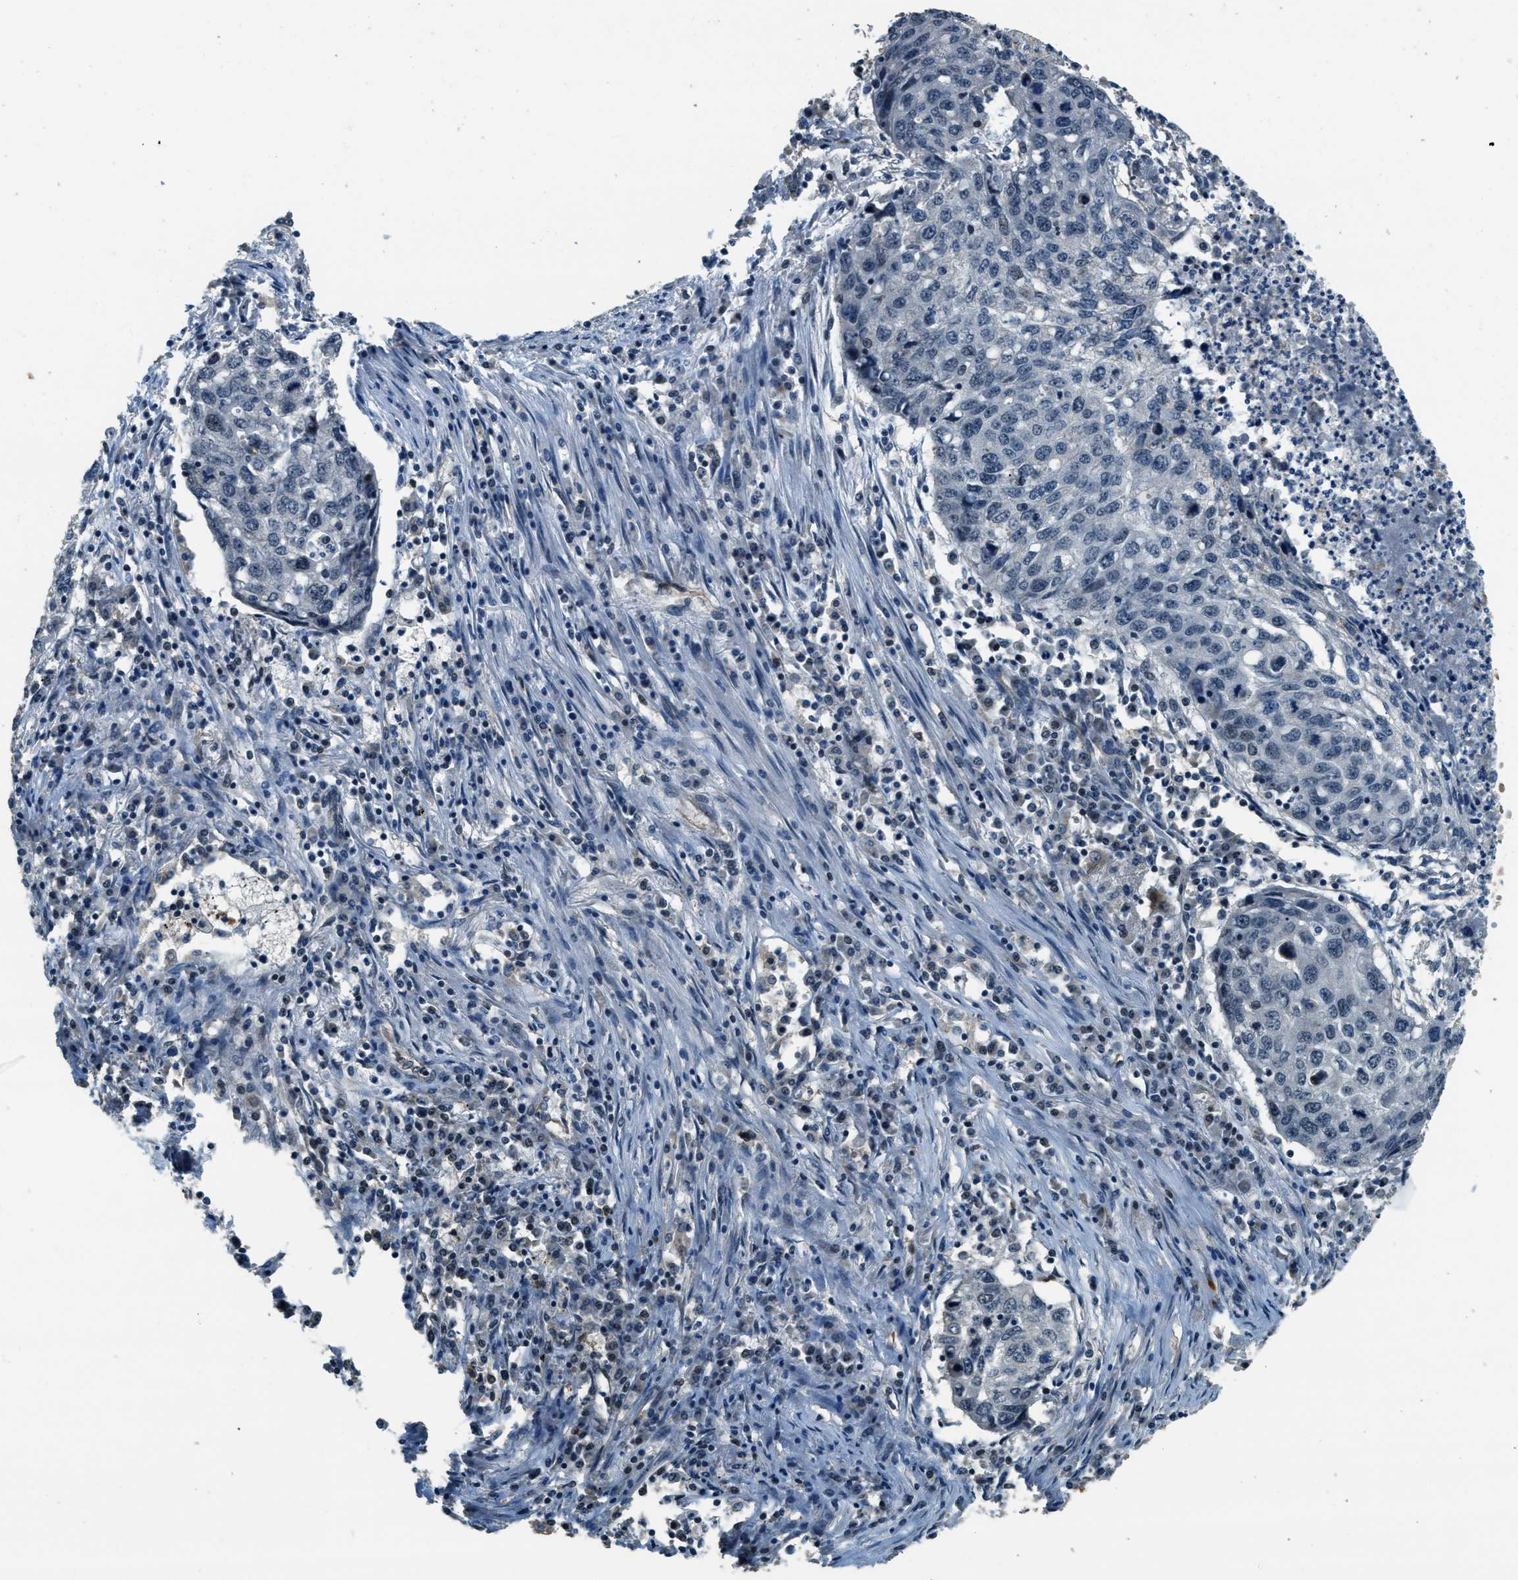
{"staining": {"intensity": "weak", "quantity": "<25%", "location": "nuclear"}, "tissue": "lung cancer", "cell_type": "Tumor cells", "image_type": "cancer", "snomed": [{"axis": "morphology", "description": "Squamous cell carcinoma, NOS"}, {"axis": "topography", "description": "Lung"}], "caption": "DAB (3,3'-diaminobenzidine) immunohistochemical staining of lung cancer exhibits no significant positivity in tumor cells. The staining was performed using DAB (3,3'-diaminobenzidine) to visualize the protein expression in brown, while the nuclei were stained in blue with hematoxylin (Magnification: 20x).", "gene": "MED21", "patient": {"sex": "female", "age": 63}}